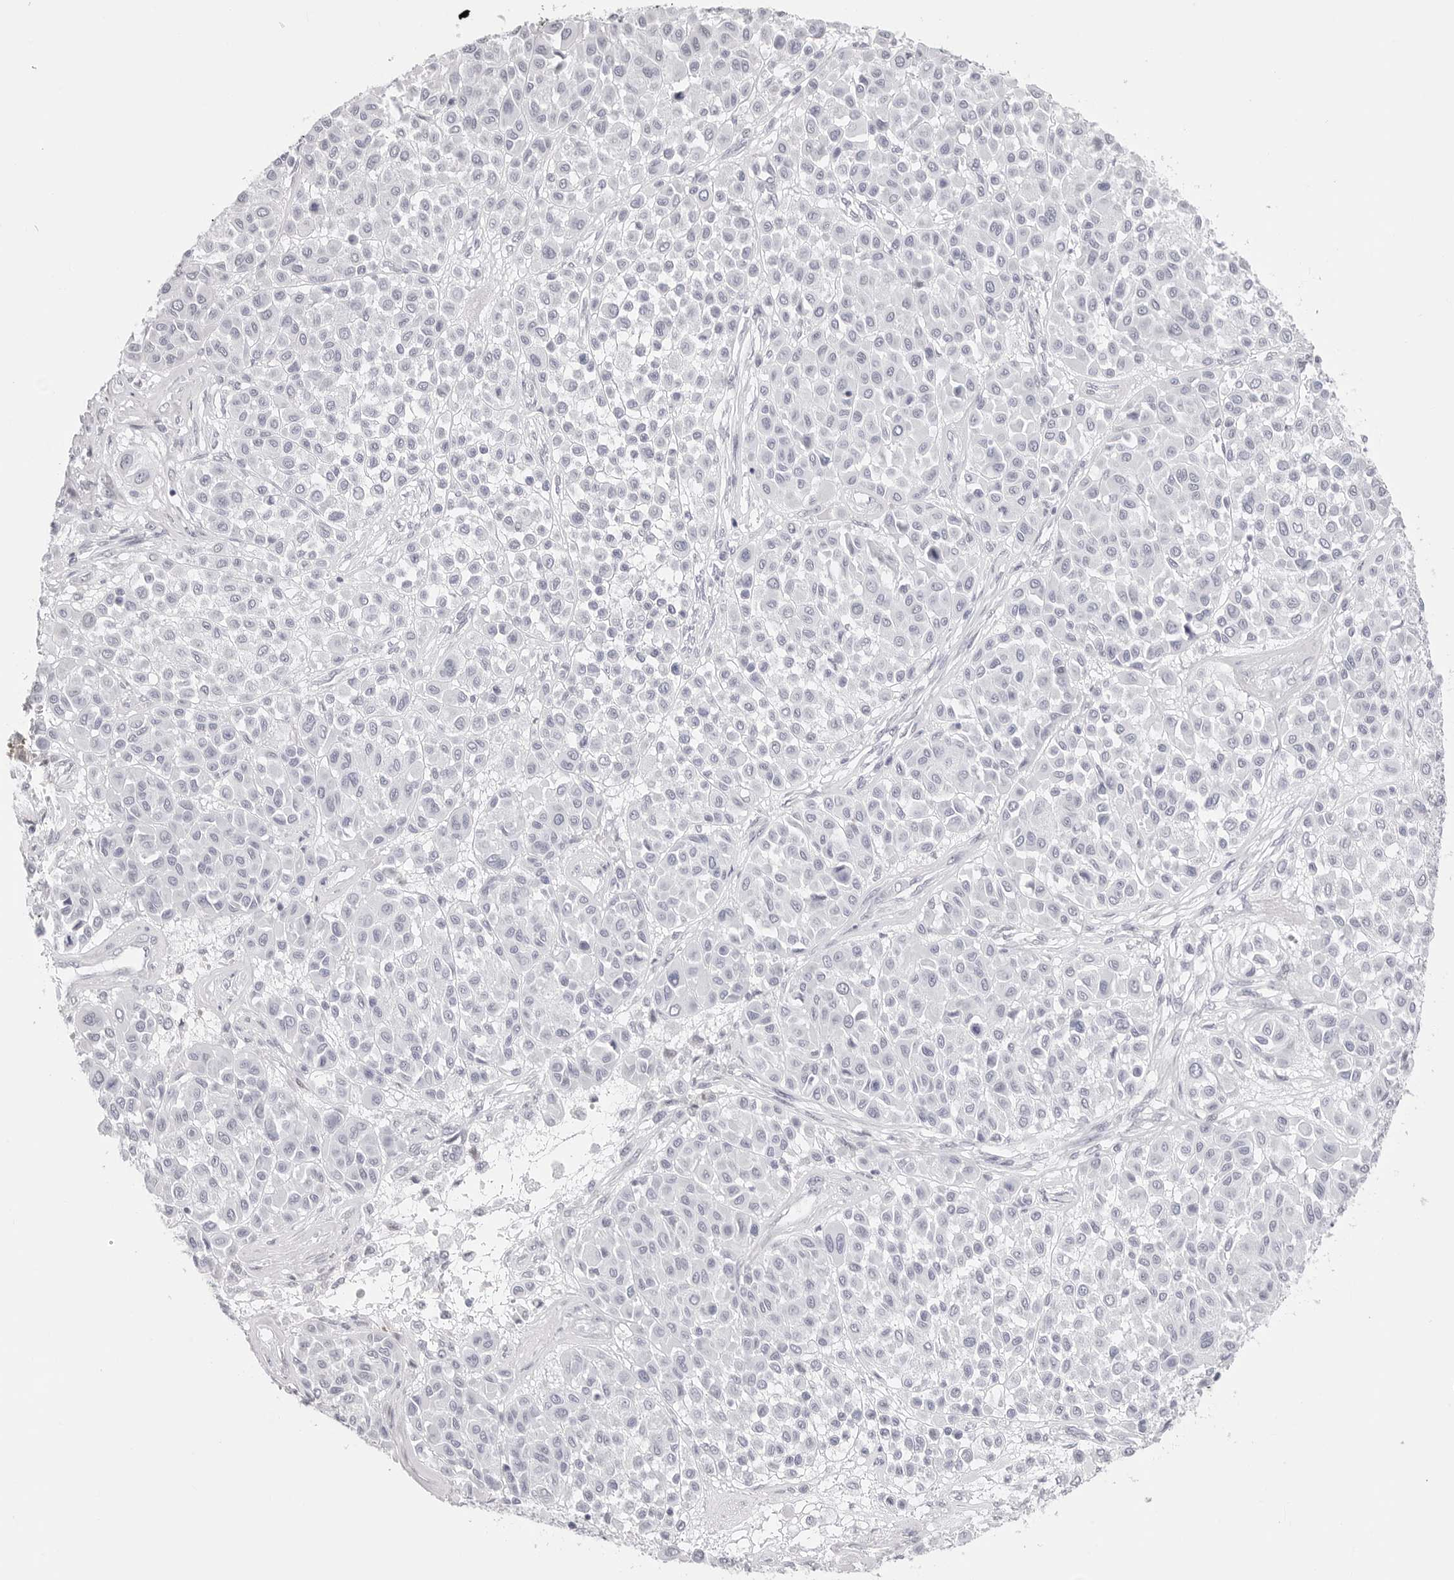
{"staining": {"intensity": "negative", "quantity": "none", "location": "none"}, "tissue": "melanoma", "cell_type": "Tumor cells", "image_type": "cancer", "snomed": [{"axis": "morphology", "description": "Malignant melanoma, Metastatic site"}, {"axis": "topography", "description": "Soft tissue"}], "caption": "Micrograph shows no protein positivity in tumor cells of malignant melanoma (metastatic site) tissue.", "gene": "TSSK1B", "patient": {"sex": "male", "age": 41}}